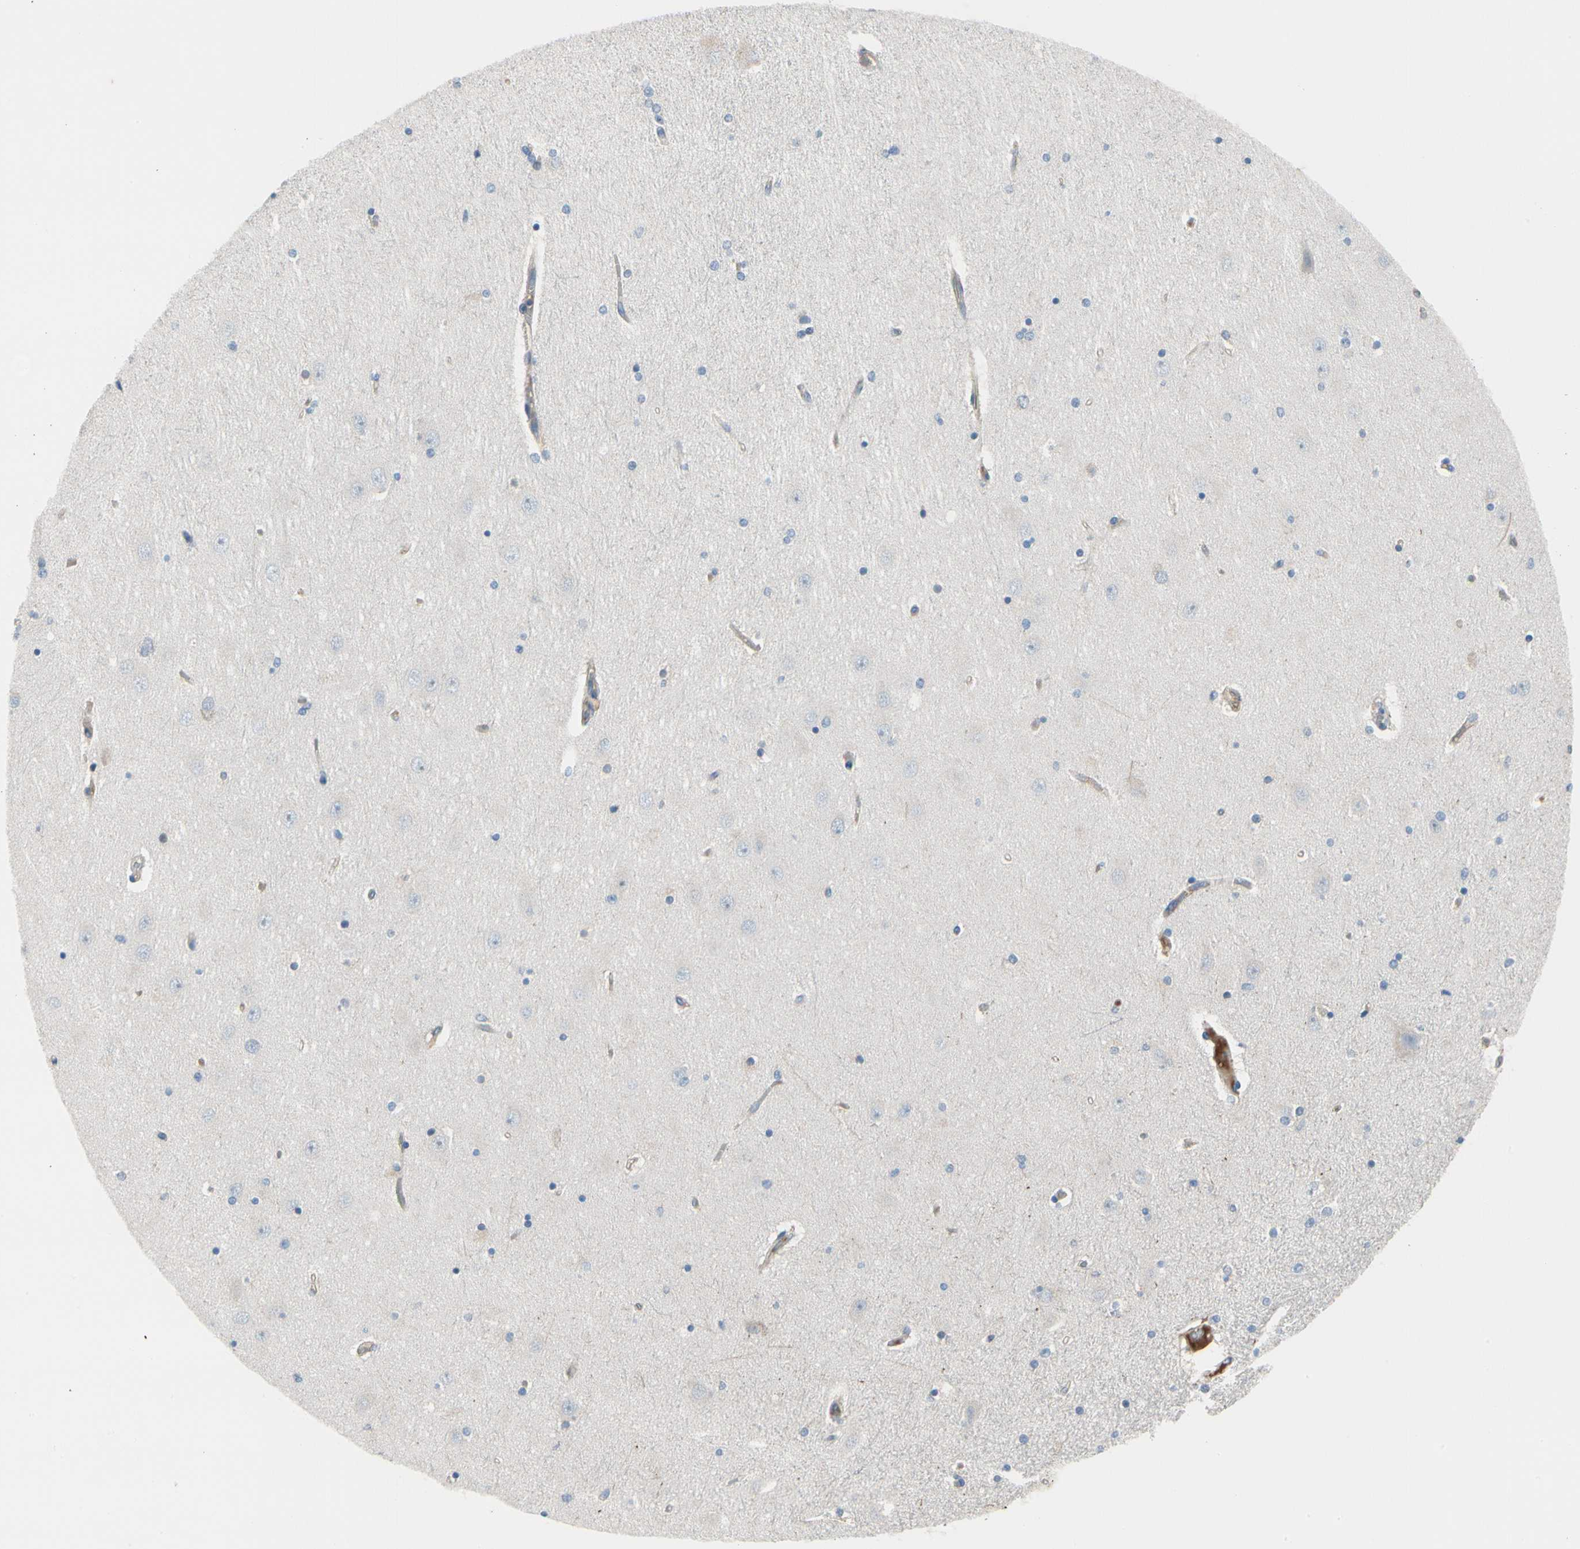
{"staining": {"intensity": "negative", "quantity": "none", "location": "none"}, "tissue": "hippocampus", "cell_type": "Glial cells", "image_type": "normal", "snomed": [{"axis": "morphology", "description": "Normal tissue, NOS"}, {"axis": "topography", "description": "Hippocampus"}], "caption": "Immunohistochemistry (IHC) photomicrograph of unremarkable hippocampus: human hippocampus stained with DAB (3,3'-diaminobenzidine) demonstrates no significant protein staining in glial cells. (Brightfield microscopy of DAB IHC at high magnification).", "gene": "HJURP", "patient": {"sex": "female", "age": 54}}